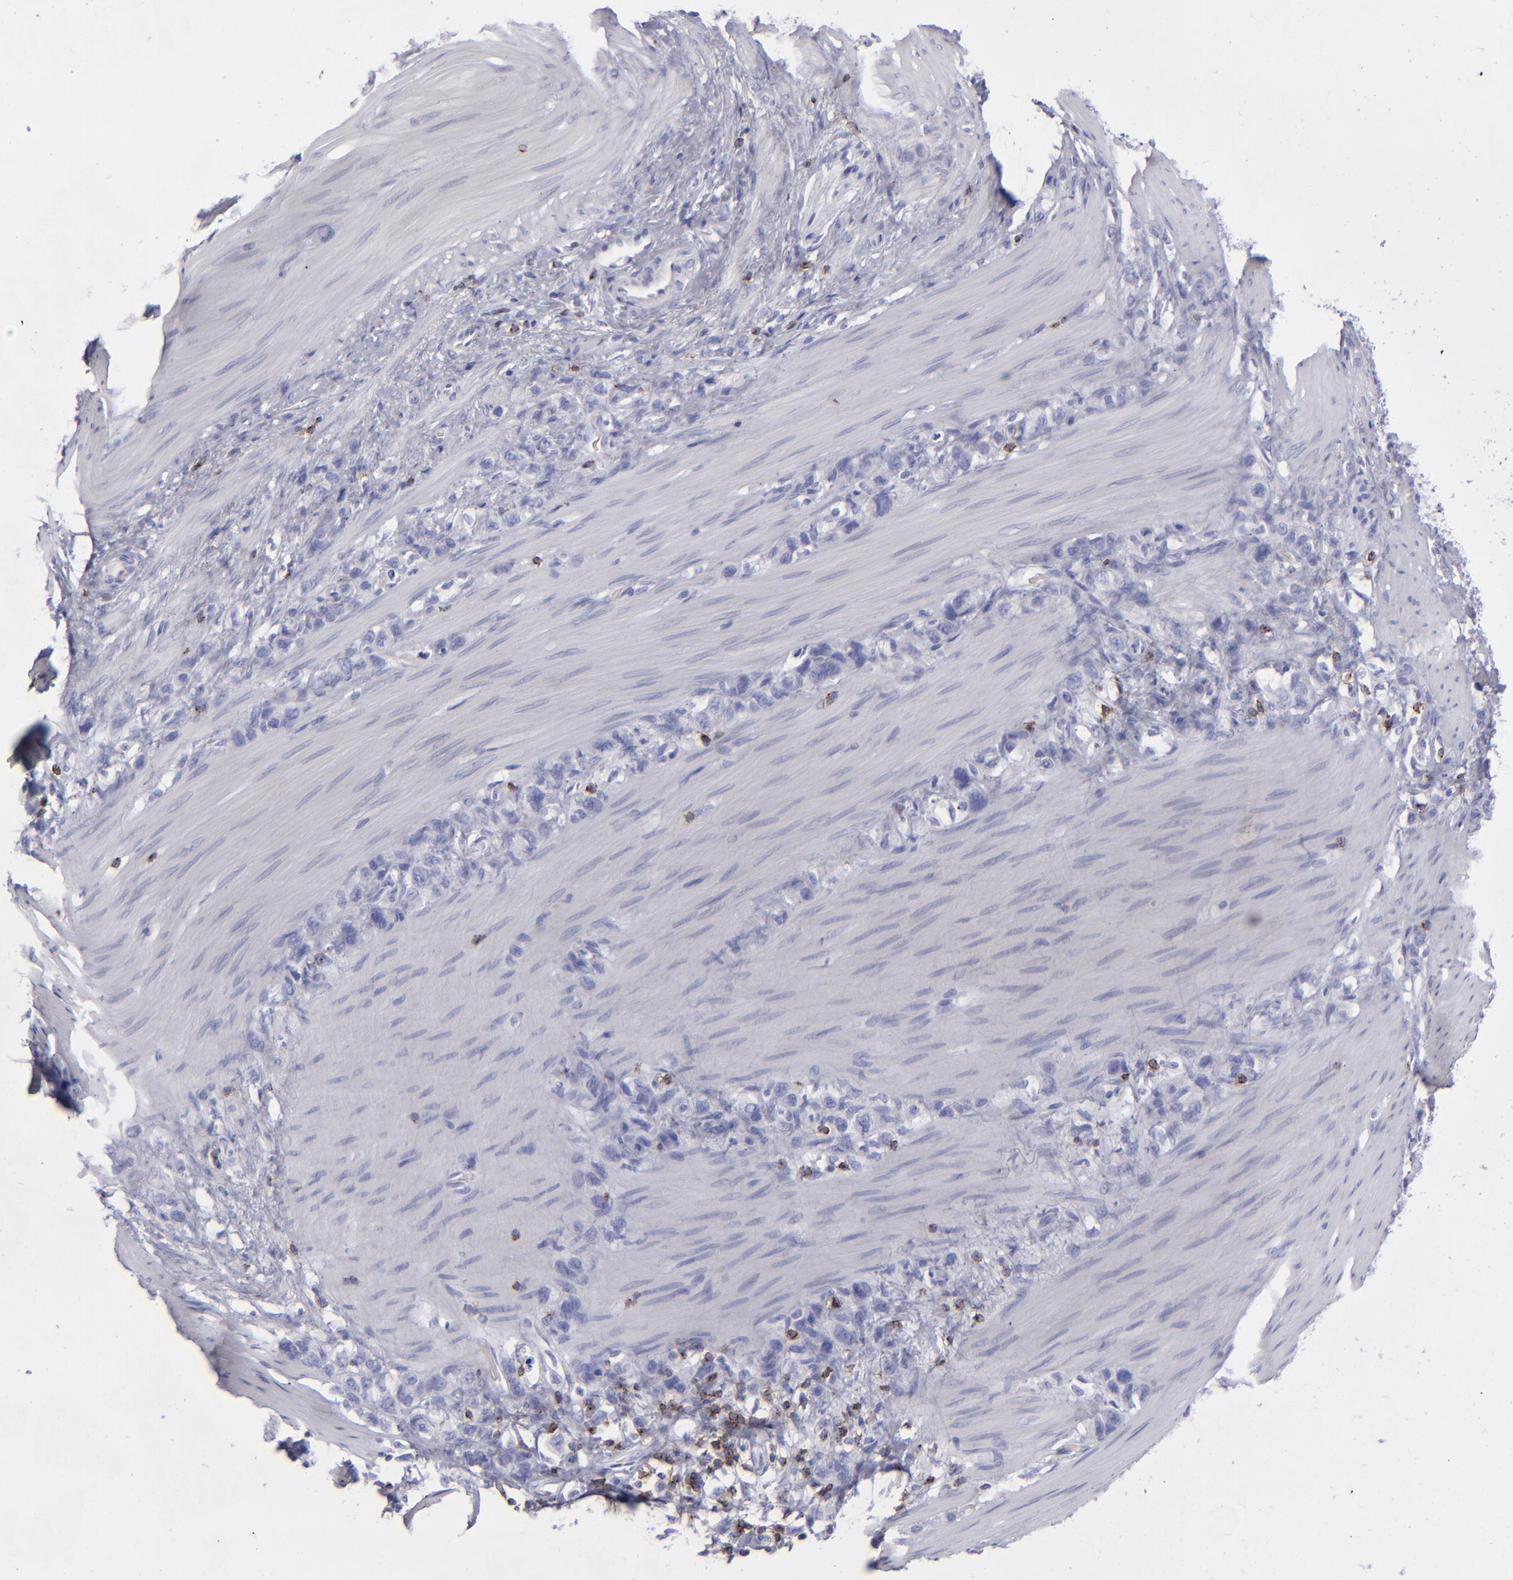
{"staining": {"intensity": "negative", "quantity": "none", "location": "none"}, "tissue": "stomach cancer", "cell_type": "Tumor cells", "image_type": "cancer", "snomed": [{"axis": "morphology", "description": "Normal tissue, NOS"}, {"axis": "morphology", "description": "Adenocarcinoma, NOS"}, {"axis": "morphology", "description": "Adenocarcinoma, High grade"}, {"axis": "topography", "description": "Stomach, upper"}, {"axis": "topography", "description": "Stomach"}], "caption": "Adenocarcinoma (stomach) stained for a protein using immunohistochemistry (IHC) displays no expression tumor cells.", "gene": "CD2", "patient": {"sex": "female", "age": 65}}